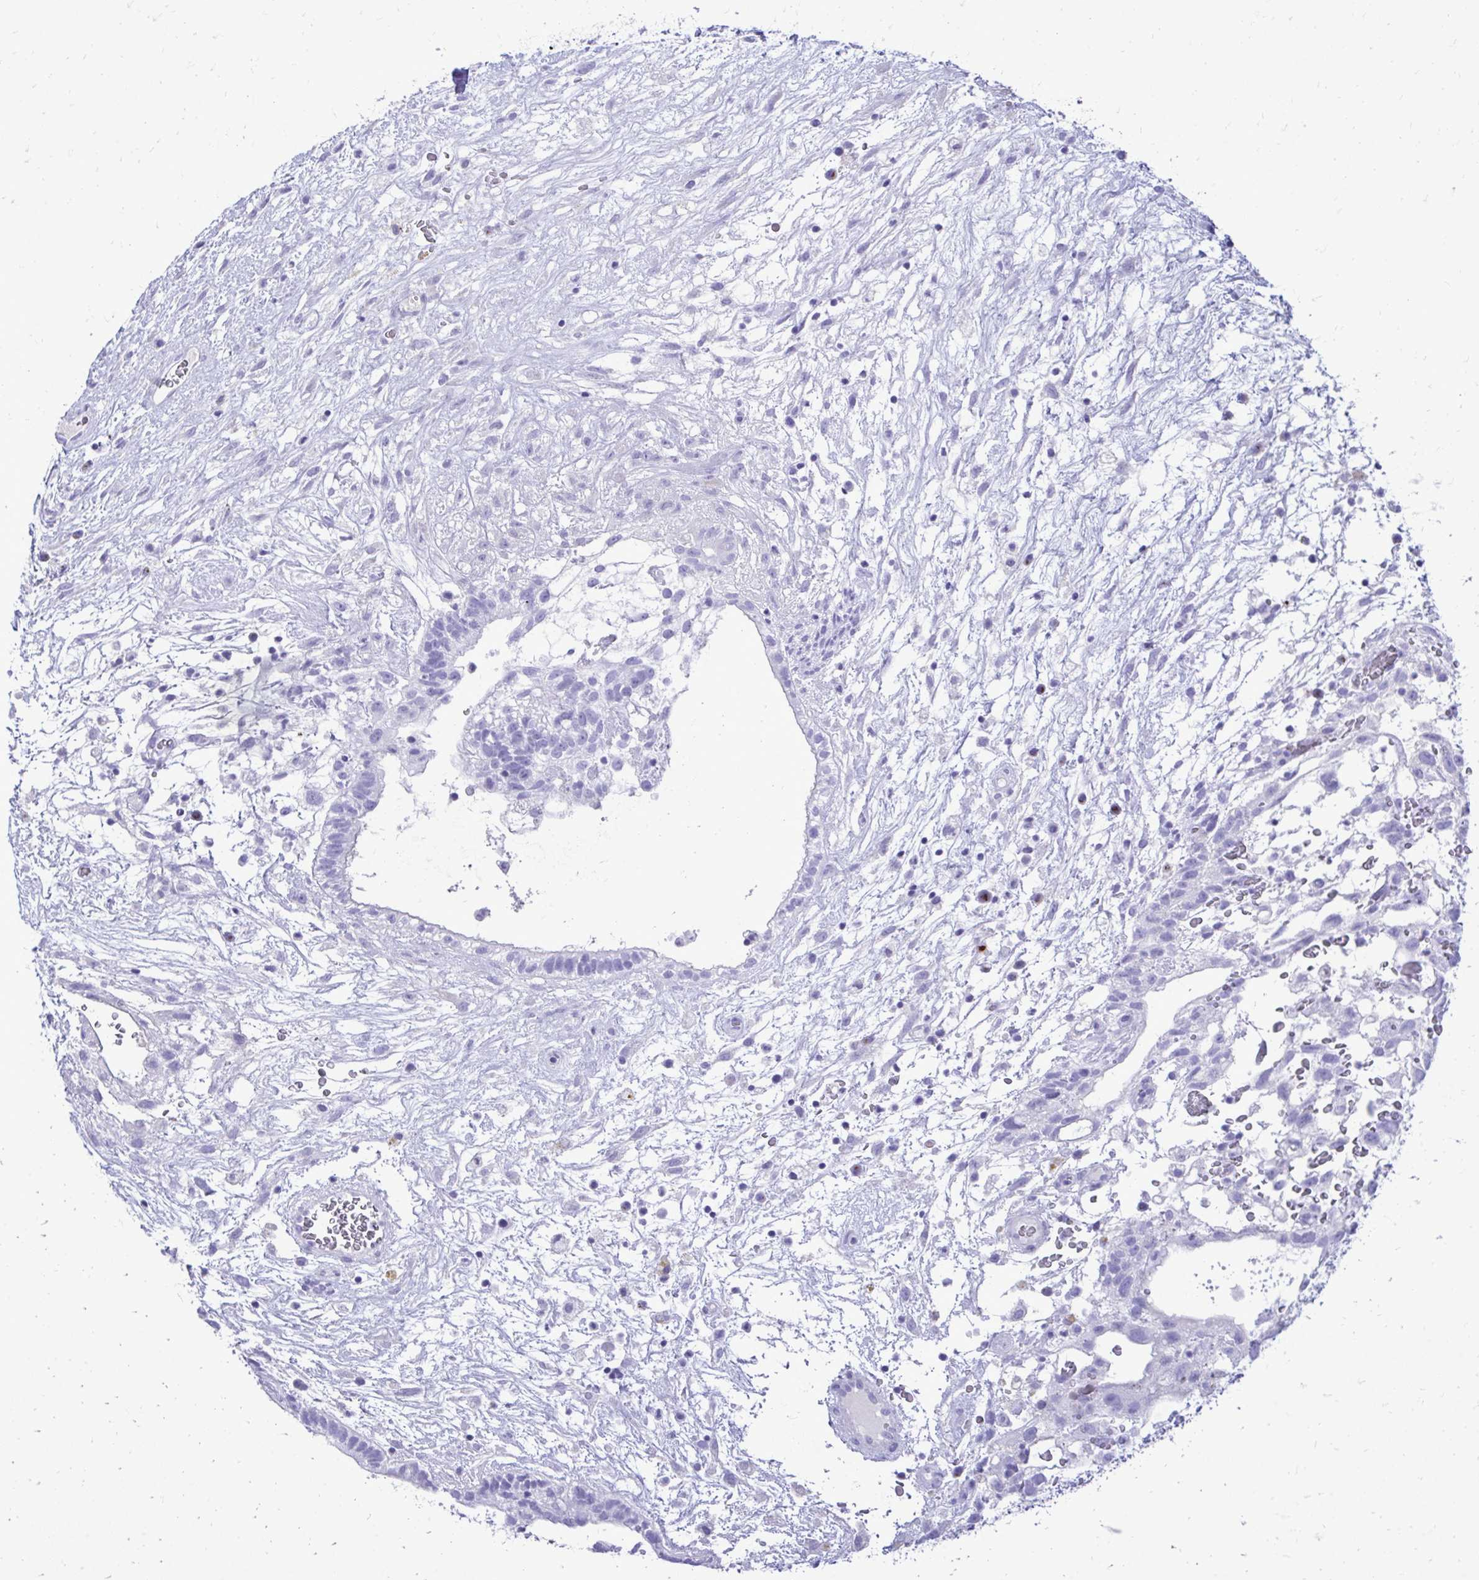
{"staining": {"intensity": "negative", "quantity": "none", "location": "none"}, "tissue": "testis cancer", "cell_type": "Tumor cells", "image_type": "cancer", "snomed": [{"axis": "morphology", "description": "Normal tissue, NOS"}, {"axis": "morphology", "description": "Carcinoma, Embryonal, NOS"}, {"axis": "topography", "description": "Testis"}], "caption": "High magnification brightfield microscopy of embryonal carcinoma (testis) stained with DAB (brown) and counterstained with hematoxylin (blue): tumor cells show no significant staining.", "gene": "ANKDD1B", "patient": {"sex": "male", "age": 32}}